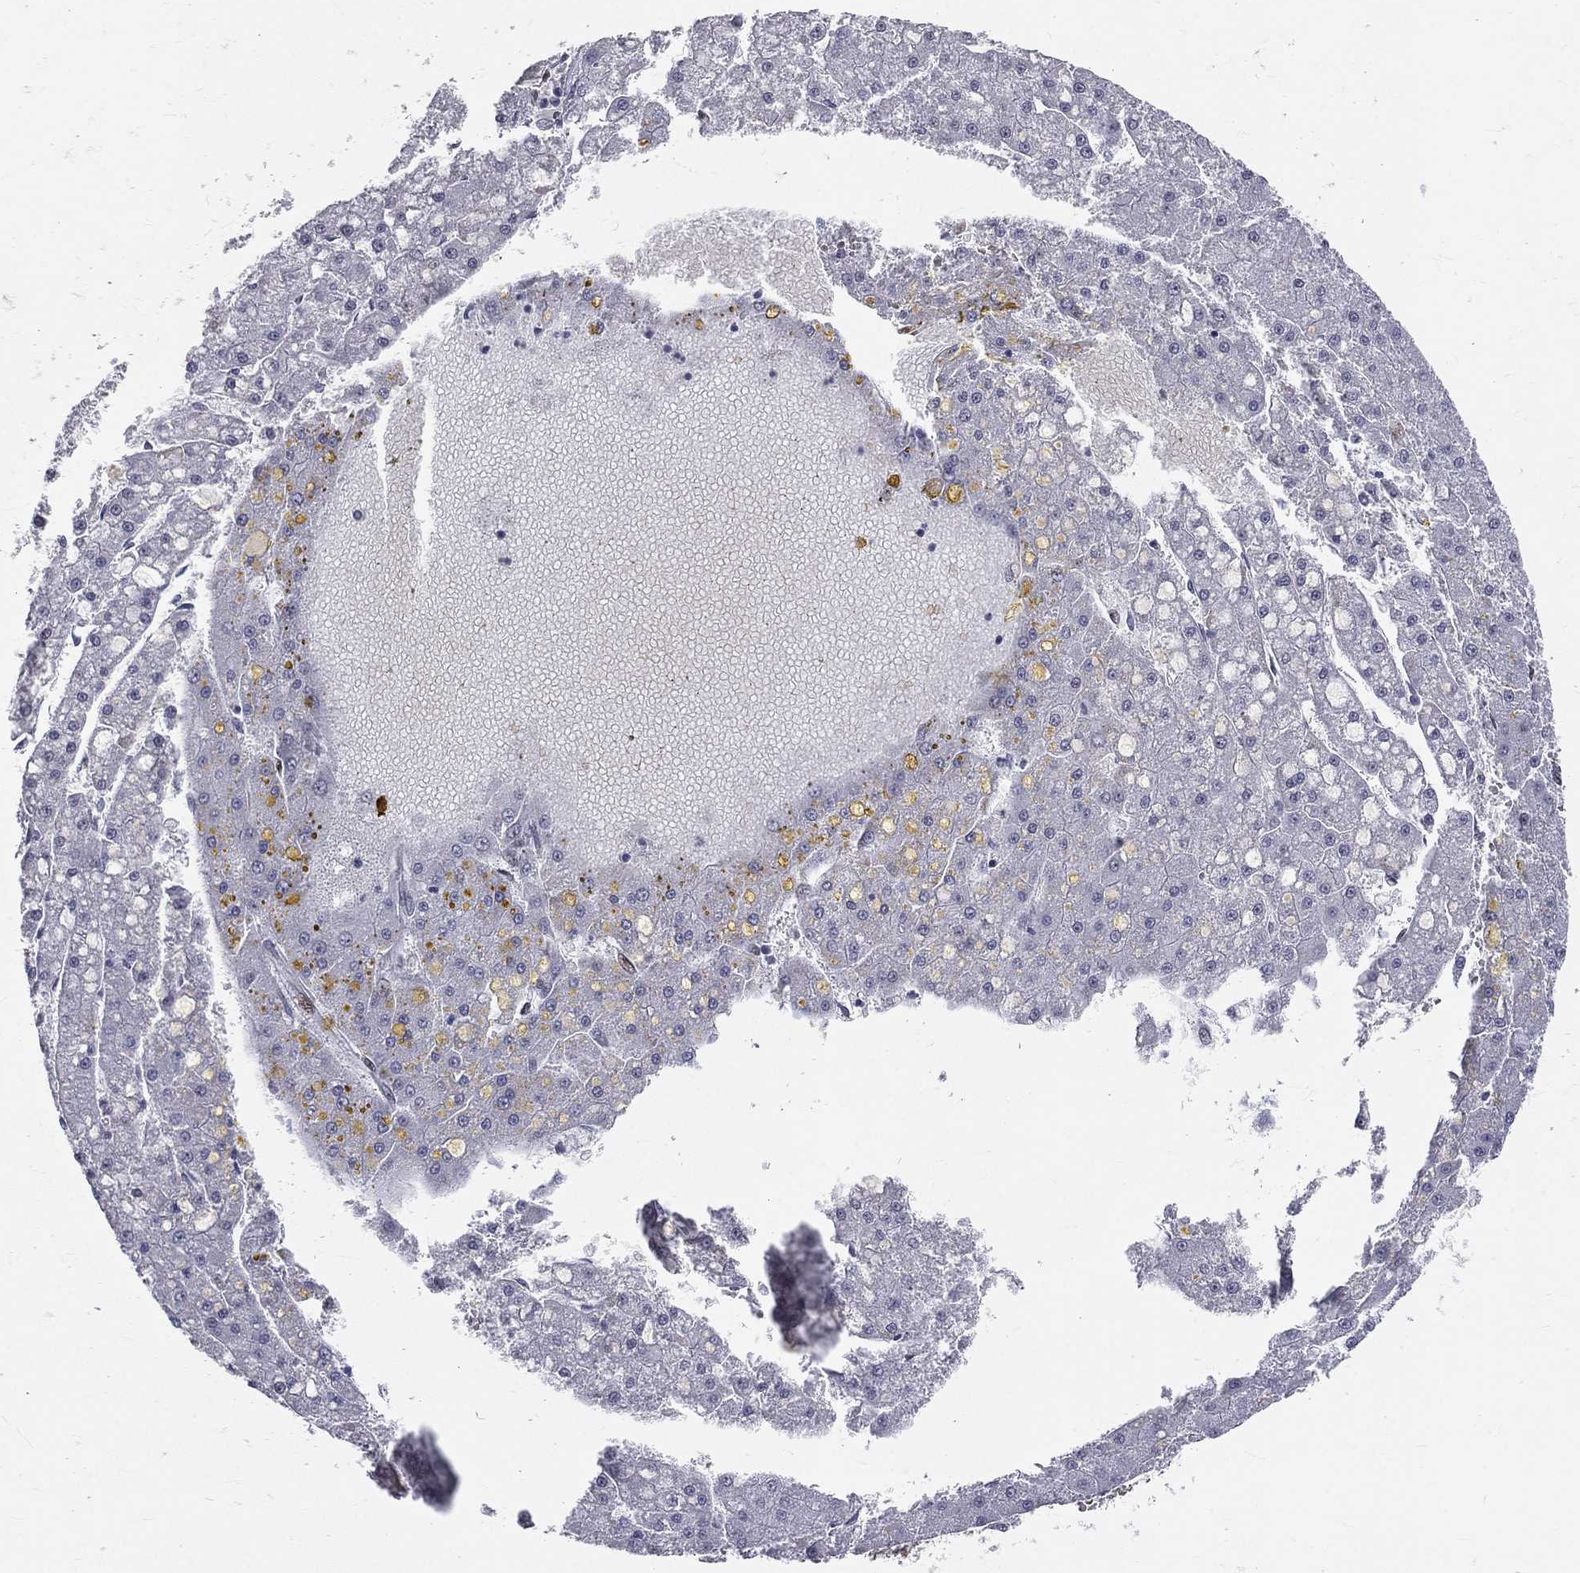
{"staining": {"intensity": "negative", "quantity": "none", "location": "none"}, "tissue": "liver cancer", "cell_type": "Tumor cells", "image_type": "cancer", "snomed": [{"axis": "morphology", "description": "Carcinoma, Hepatocellular, NOS"}, {"axis": "topography", "description": "Liver"}], "caption": "A micrograph of hepatocellular carcinoma (liver) stained for a protein shows no brown staining in tumor cells.", "gene": "ZEB1", "patient": {"sex": "male", "age": 67}}